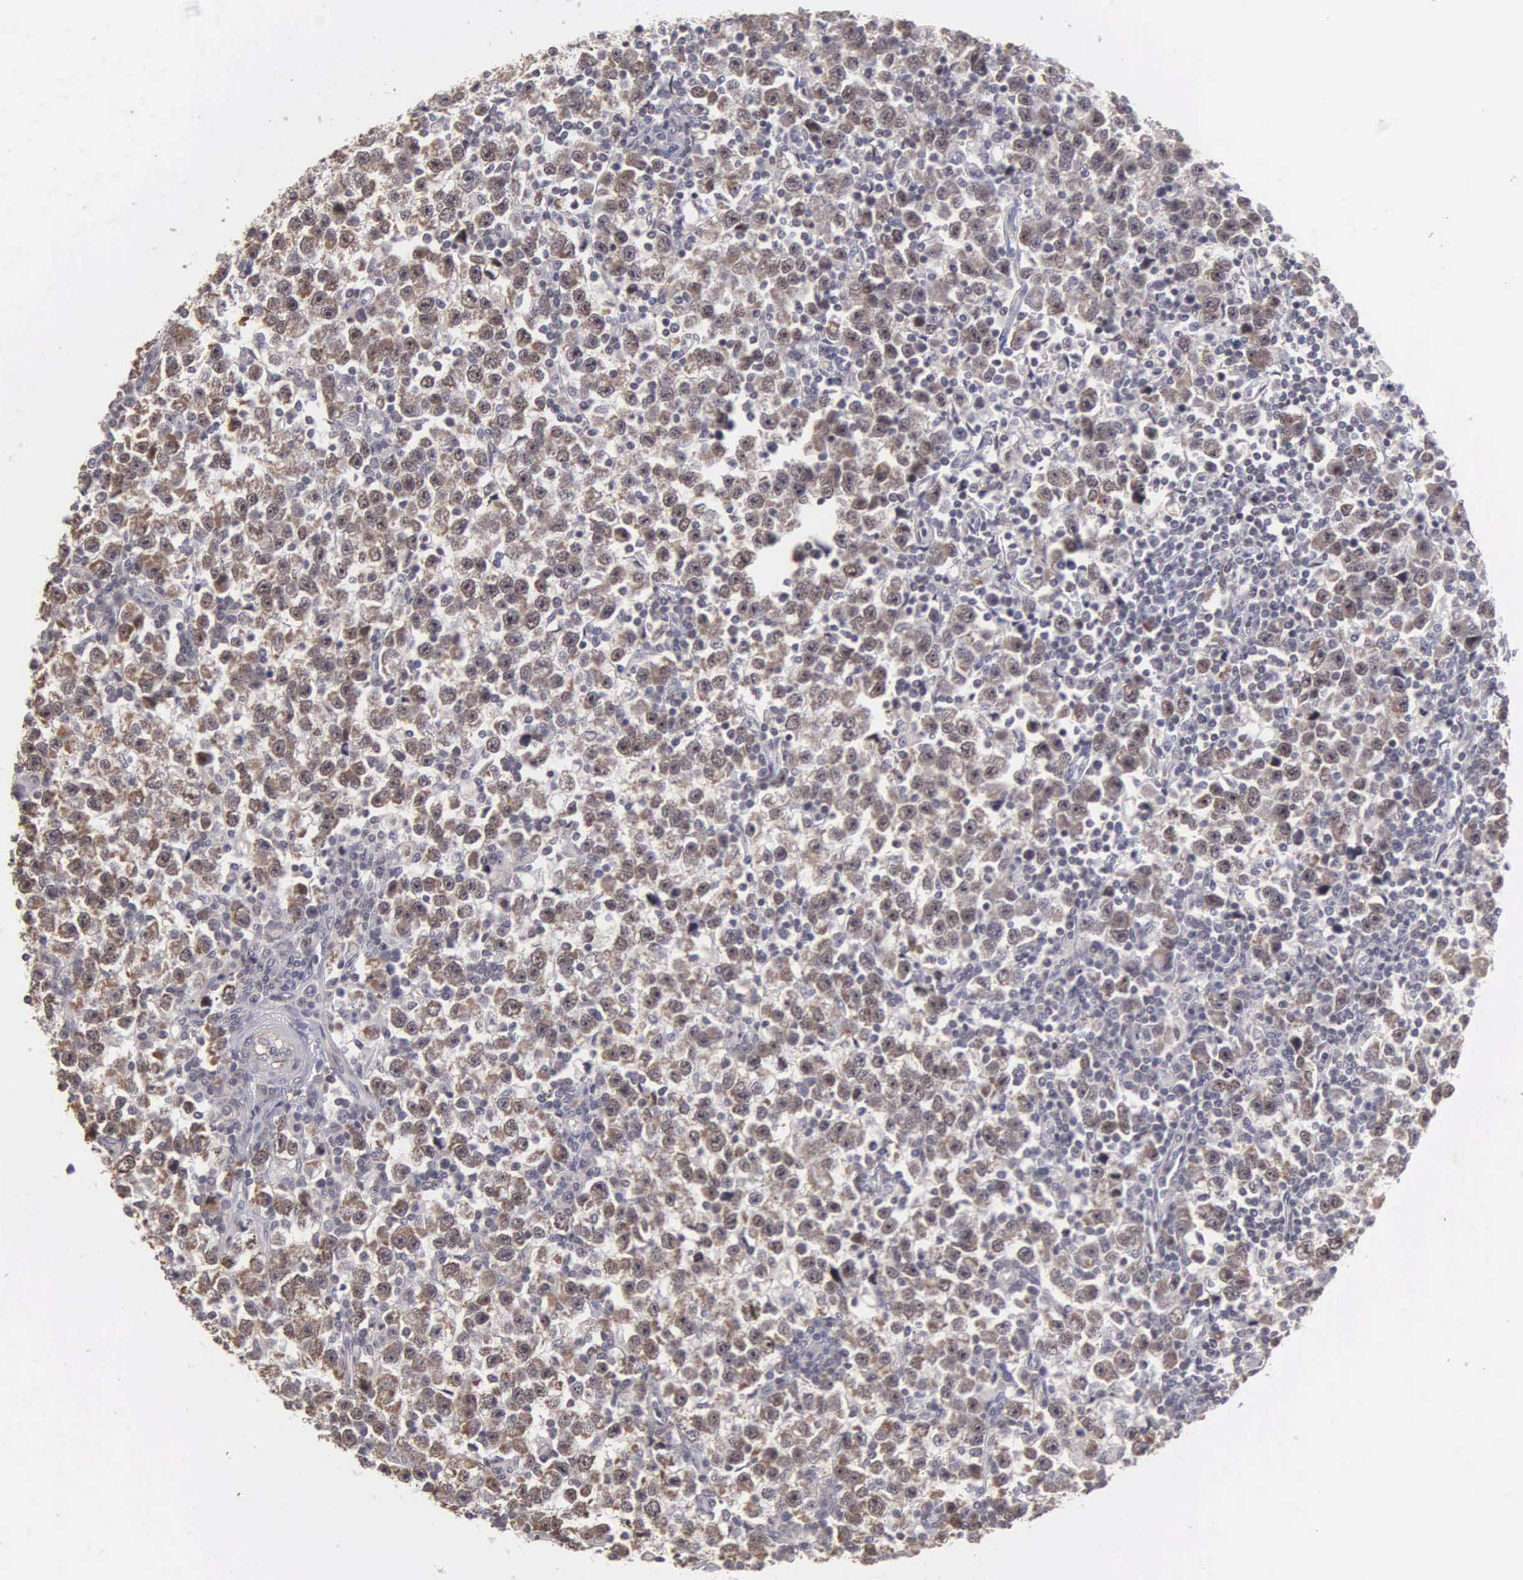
{"staining": {"intensity": "weak", "quantity": ">75%", "location": "cytoplasmic/membranous"}, "tissue": "testis cancer", "cell_type": "Tumor cells", "image_type": "cancer", "snomed": [{"axis": "morphology", "description": "Seminoma, NOS"}, {"axis": "topography", "description": "Testis"}], "caption": "Human testis seminoma stained with a protein marker exhibits weak staining in tumor cells.", "gene": "BRD1", "patient": {"sex": "male", "age": 43}}